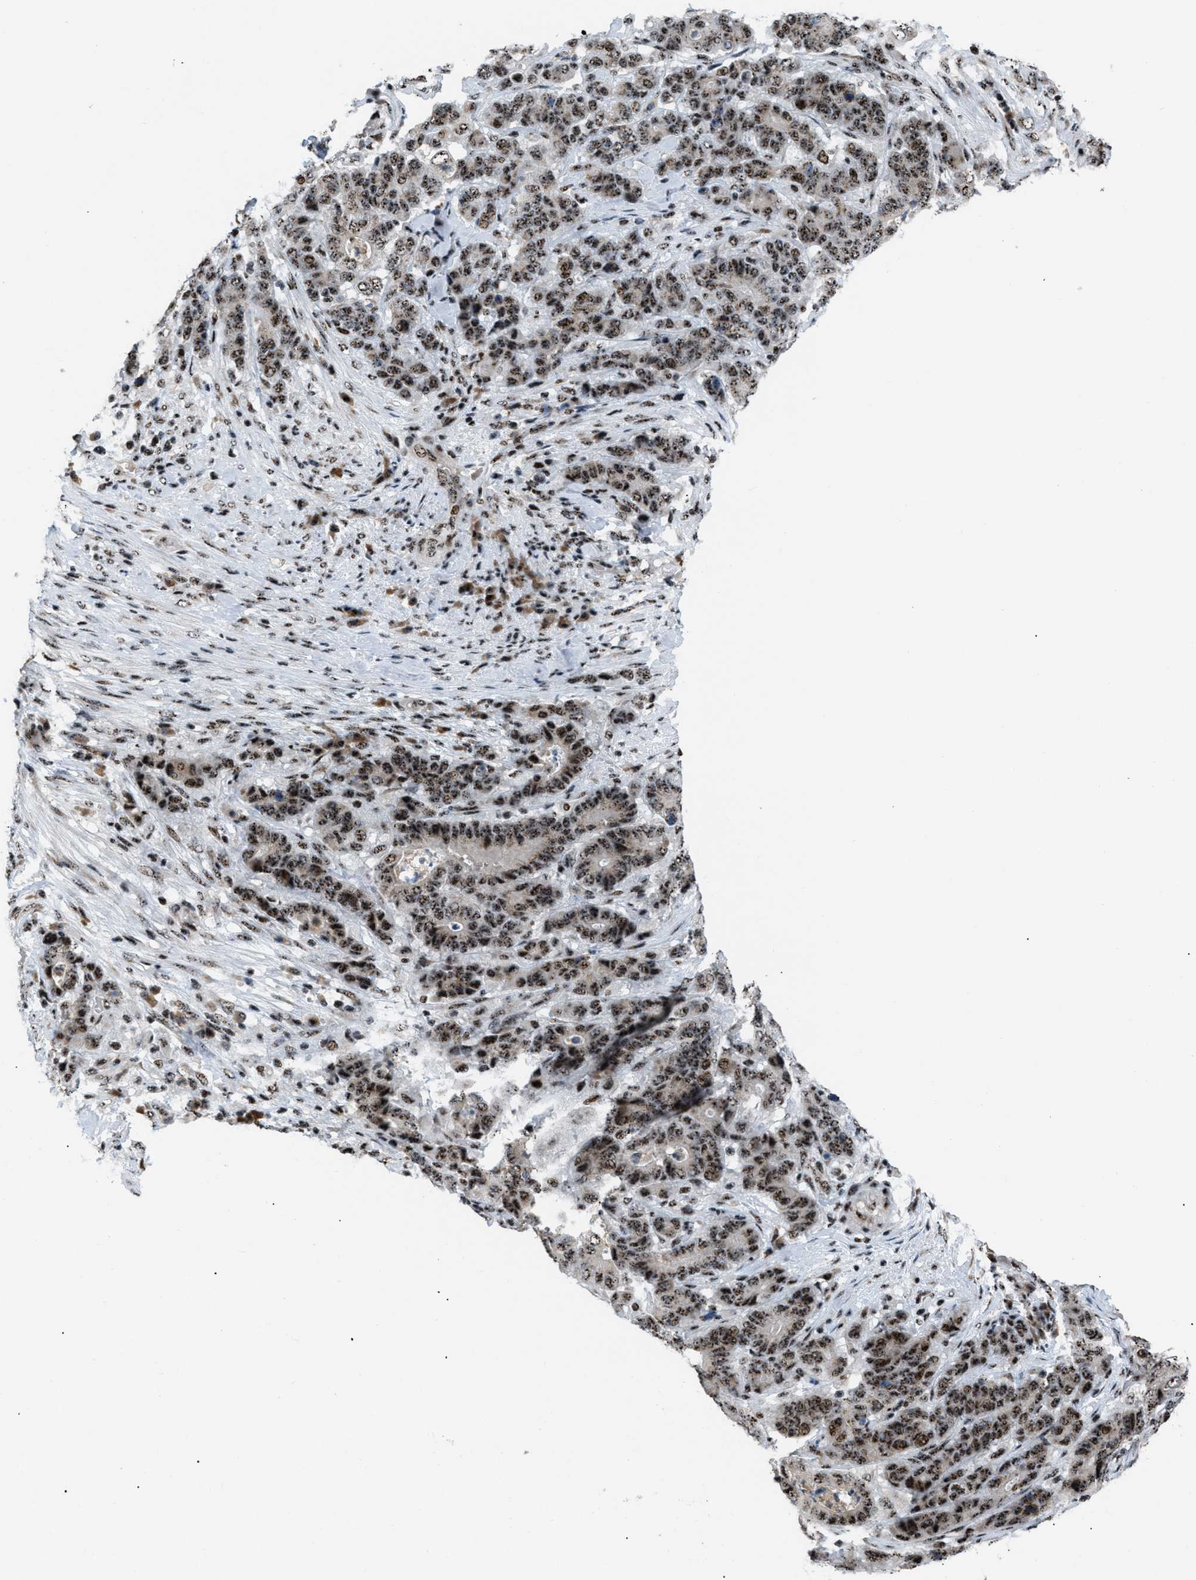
{"staining": {"intensity": "moderate", "quantity": ">75%", "location": "nuclear"}, "tissue": "stomach cancer", "cell_type": "Tumor cells", "image_type": "cancer", "snomed": [{"axis": "morphology", "description": "Adenocarcinoma, NOS"}, {"axis": "topography", "description": "Stomach"}], "caption": "Immunohistochemistry photomicrograph of human stomach cancer (adenocarcinoma) stained for a protein (brown), which demonstrates medium levels of moderate nuclear positivity in approximately >75% of tumor cells.", "gene": "CDR2", "patient": {"sex": "female", "age": 73}}